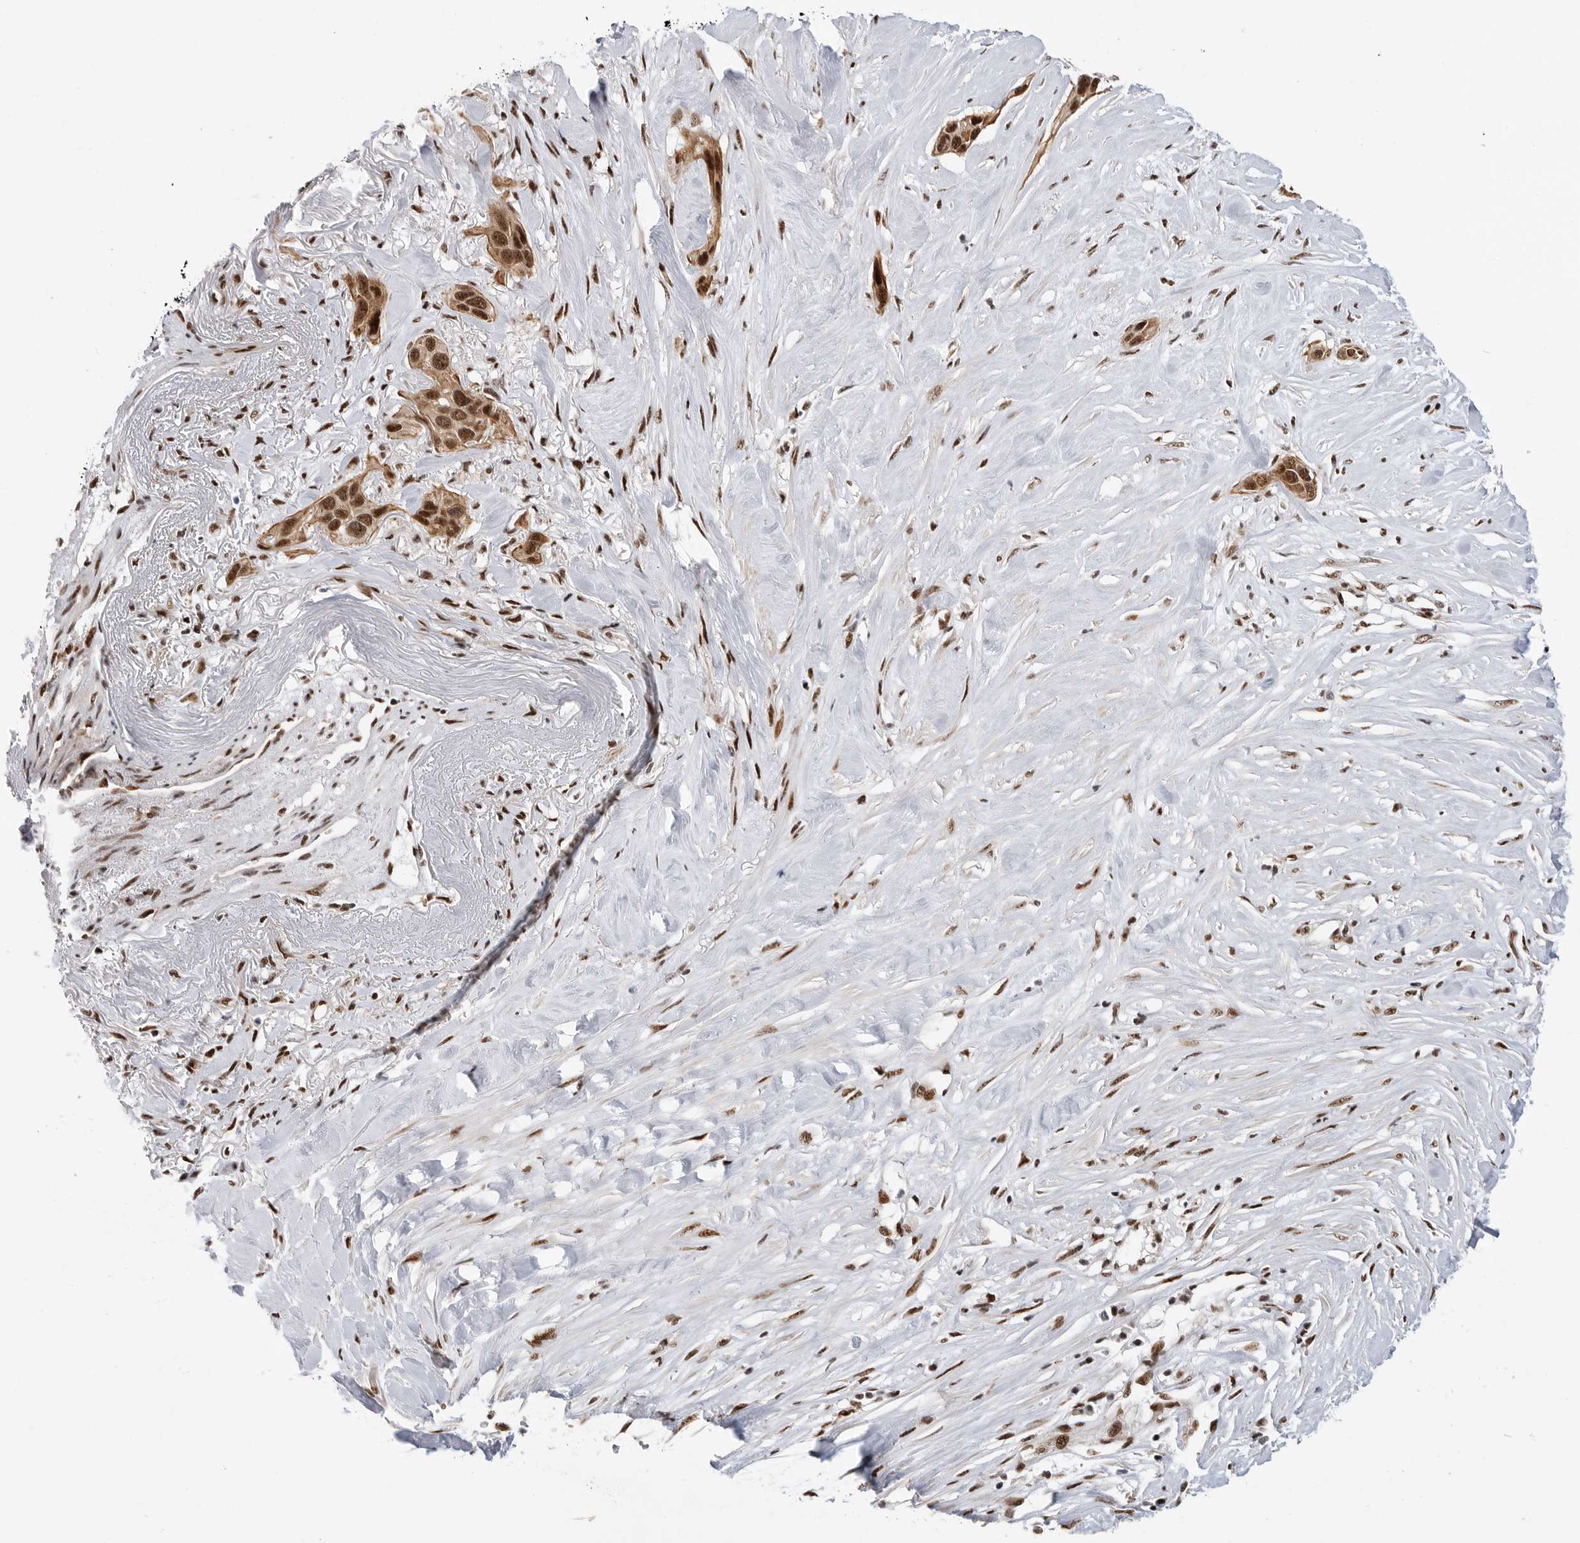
{"staining": {"intensity": "strong", "quantity": ">75%", "location": "cytoplasmic/membranous,nuclear"}, "tissue": "pancreatic cancer", "cell_type": "Tumor cells", "image_type": "cancer", "snomed": [{"axis": "morphology", "description": "Adenocarcinoma, NOS"}, {"axis": "topography", "description": "Pancreas"}], "caption": "The image reveals immunohistochemical staining of pancreatic cancer (adenocarcinoma). There is strong cytoplasmic/membranous and nuclear expression is present in about >75% of tumor cells. (IHC, brightfield microscopy, high magnification).", "gene": "GPATCH2", "patient": {"sex": "female", "age": 60}}